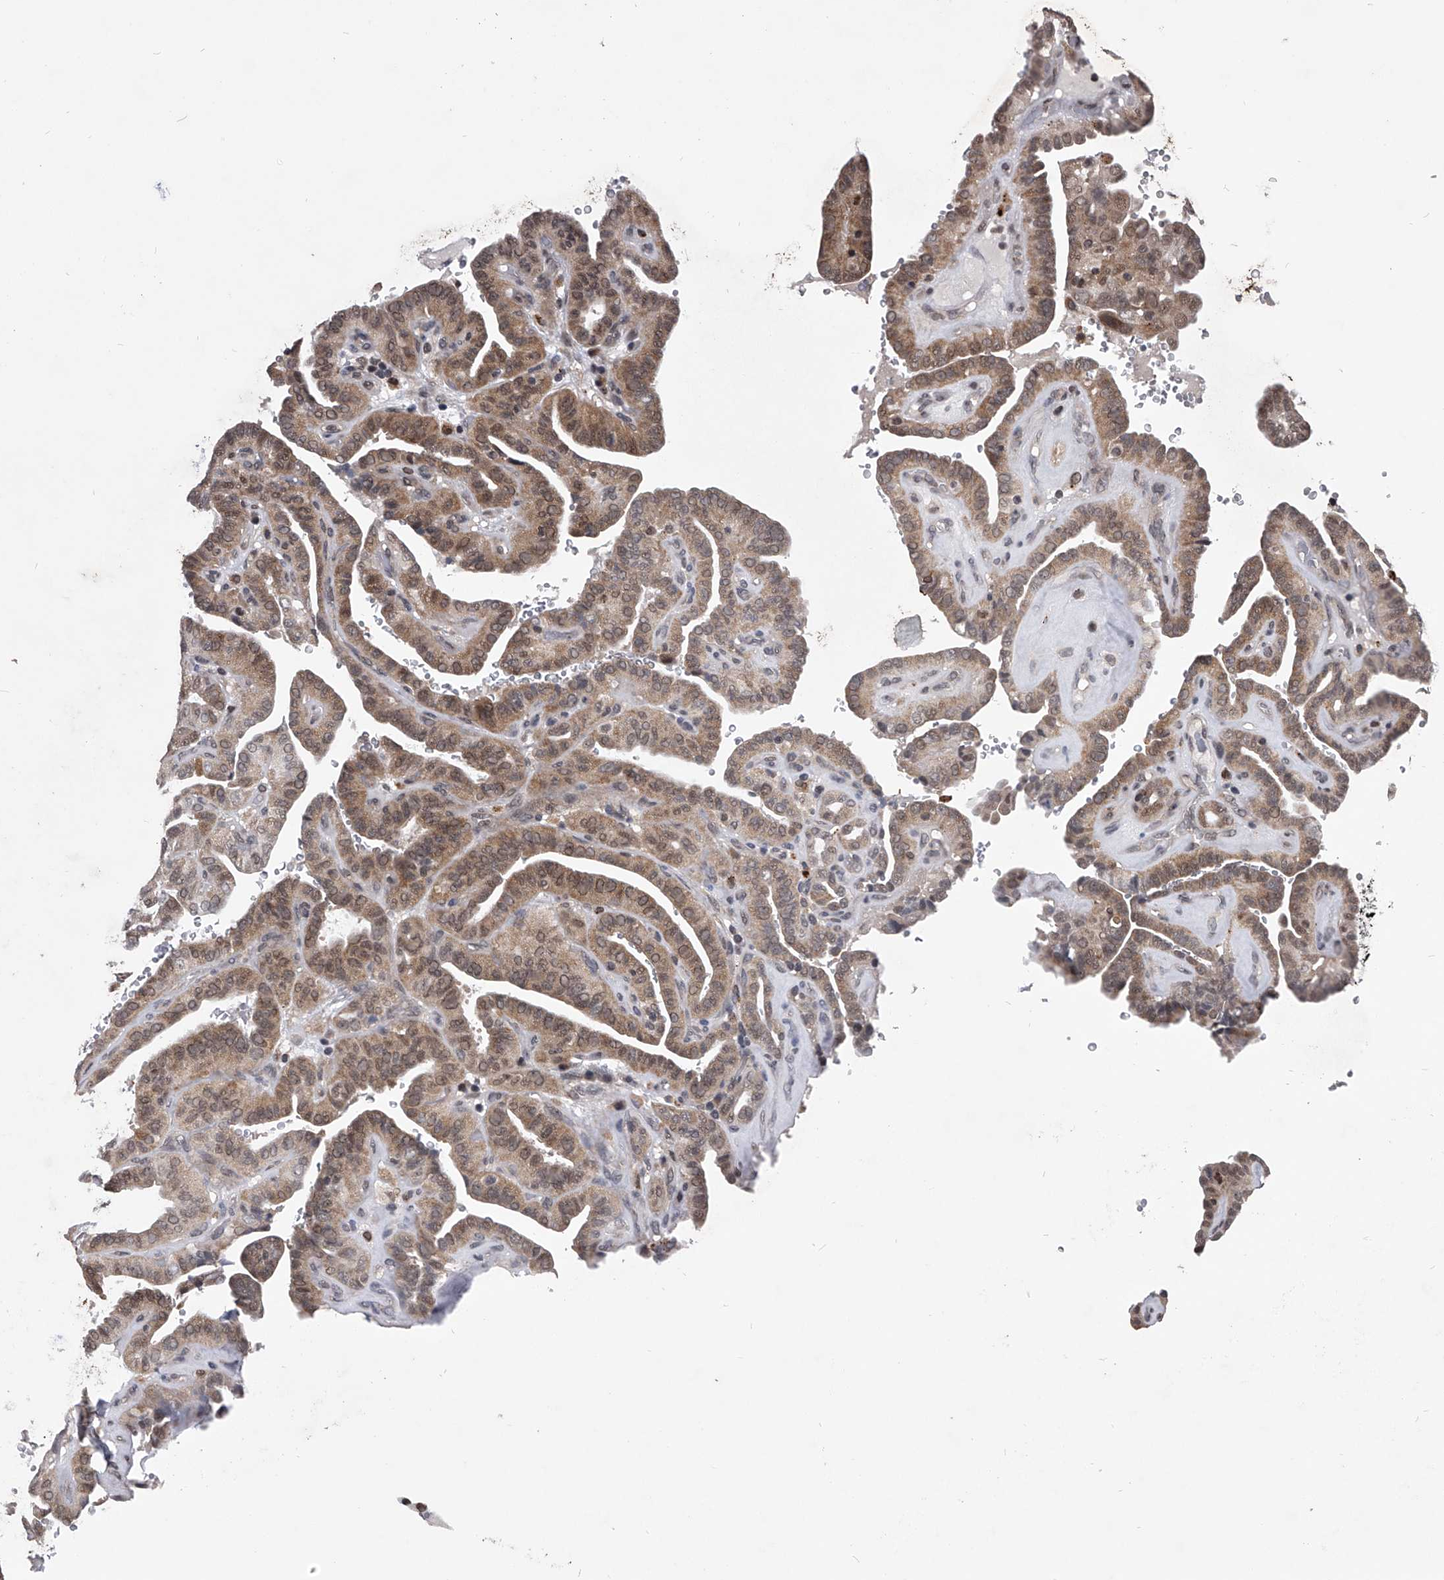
{"staining": {"intensity": "moderate", "quantity": ">75%", "location": "cytoplasmic/membranous,nuclear"}, "tissue": "thyroid cancer", "cell_type": "Tumor cells", "image_type": "cancer", "snomed": [{"axis": "morphology", "description": "Papillary adenocarcinoma, NOS"}, {"axis": "topography", "description": "Thyroid gland"}], "caption": "This micrograph shows IHC staining of human thyroid cancer (papillary adenocarcinoma), with medium moderate cytoplasmic/membranous and nuclear positivity in approximately >75% of tumor cells.", "gene": "CMTR1", "patient": {"sex": "male", "age": 77}}